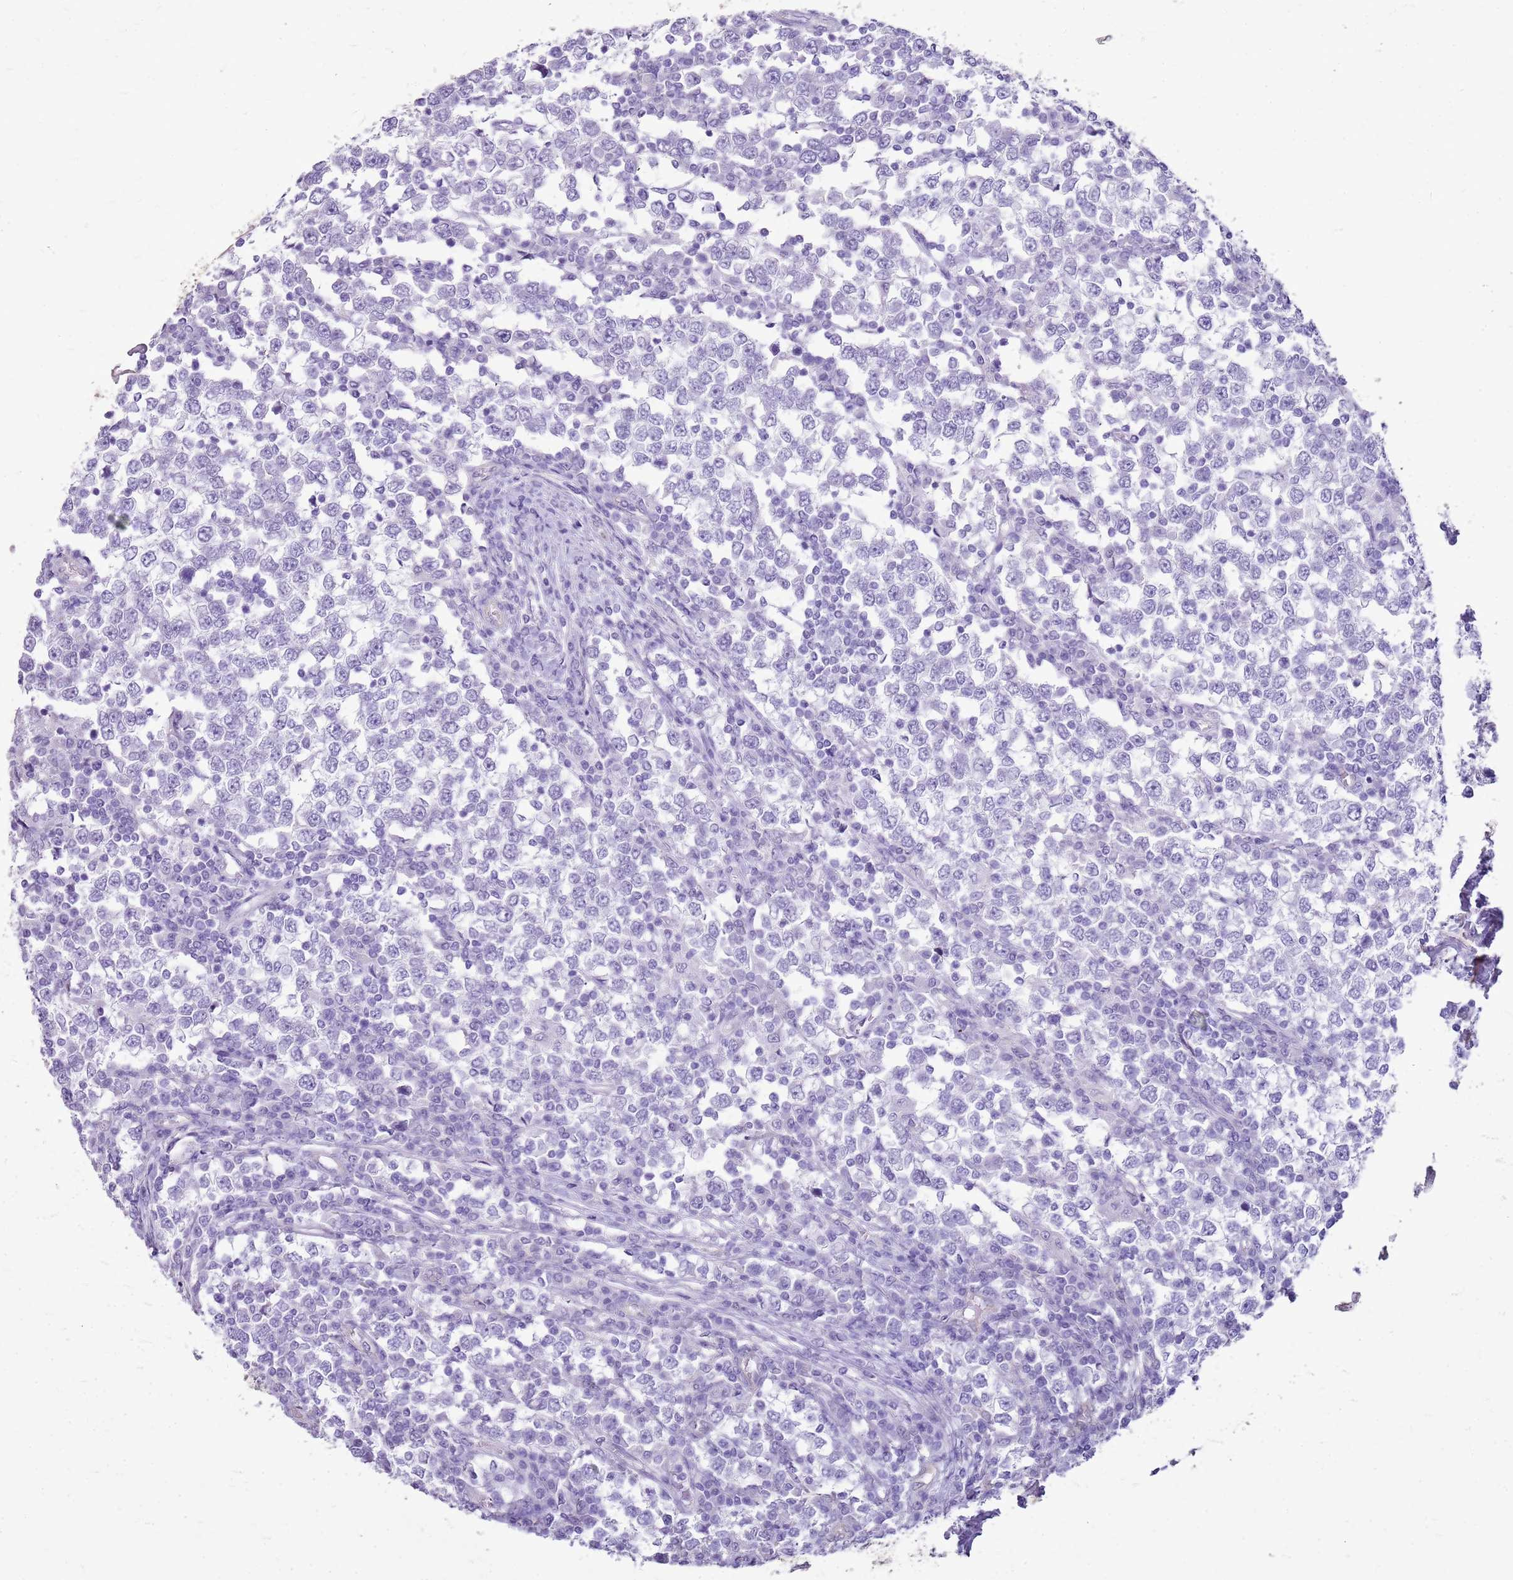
{"staining": {"intensity": "negative", "quantity": "none", "location": "none"}, "tissue": "testis cancer", "cell_type": "Tumor cells", "image_type": "cancer", "snomed": [{"axis": "morphology", "description": "Seminoma, NOS"}, {"axis": "topography", "description": "Testis"}], "caption": "IHC of testis seminoma demonstrates no expression in tumor cells. (DAB immunohistochemistry, high magnification).", "gene": "SULT1E1", "patient": {"sex": "male", "age": 65}}